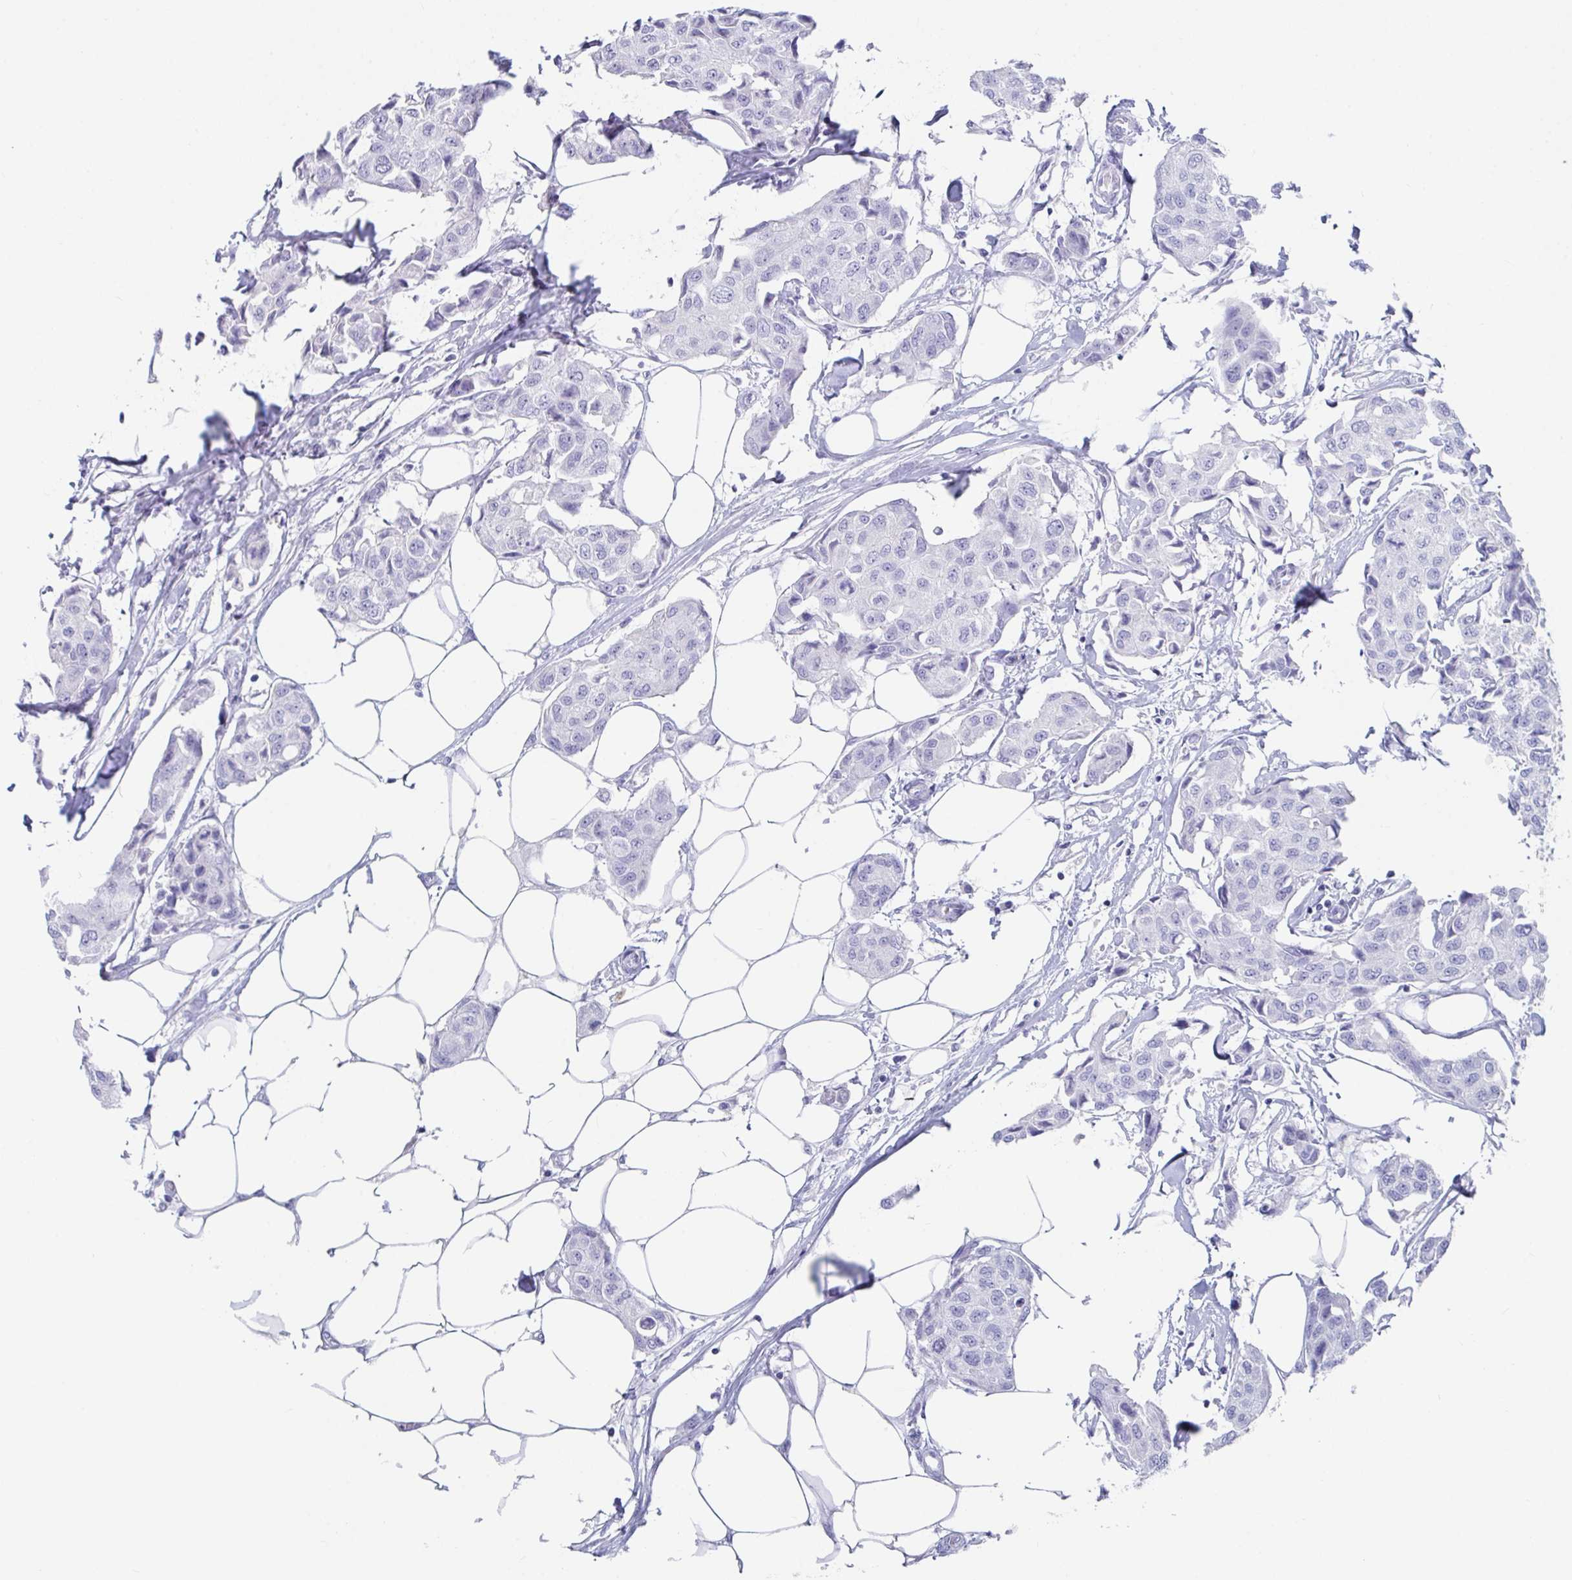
{"staining": {"intensity": "negative", "quantity": "none", "location": "none"}, "tissue": "breast cancer", "cell_type": "Tumor cells", "image_type": "cancer", "snomed": [{"axis": "morphology", "description": "Duct carcinoma"}, {"axis": "topography", "description": "Breast"}, {"axis": "topography", "description": "Lymph node"}], "caption": "High magnification brightfield microscopy of breast invasive ductal carcinoma stained with DAB (3,3'-diaminobenzidine) (brown) and counterstained with hematoxylin (blue): tumor cells show no significant staining.", "gene": "PLA2G1B", "patient": {"sex": "female", "age": 80}}